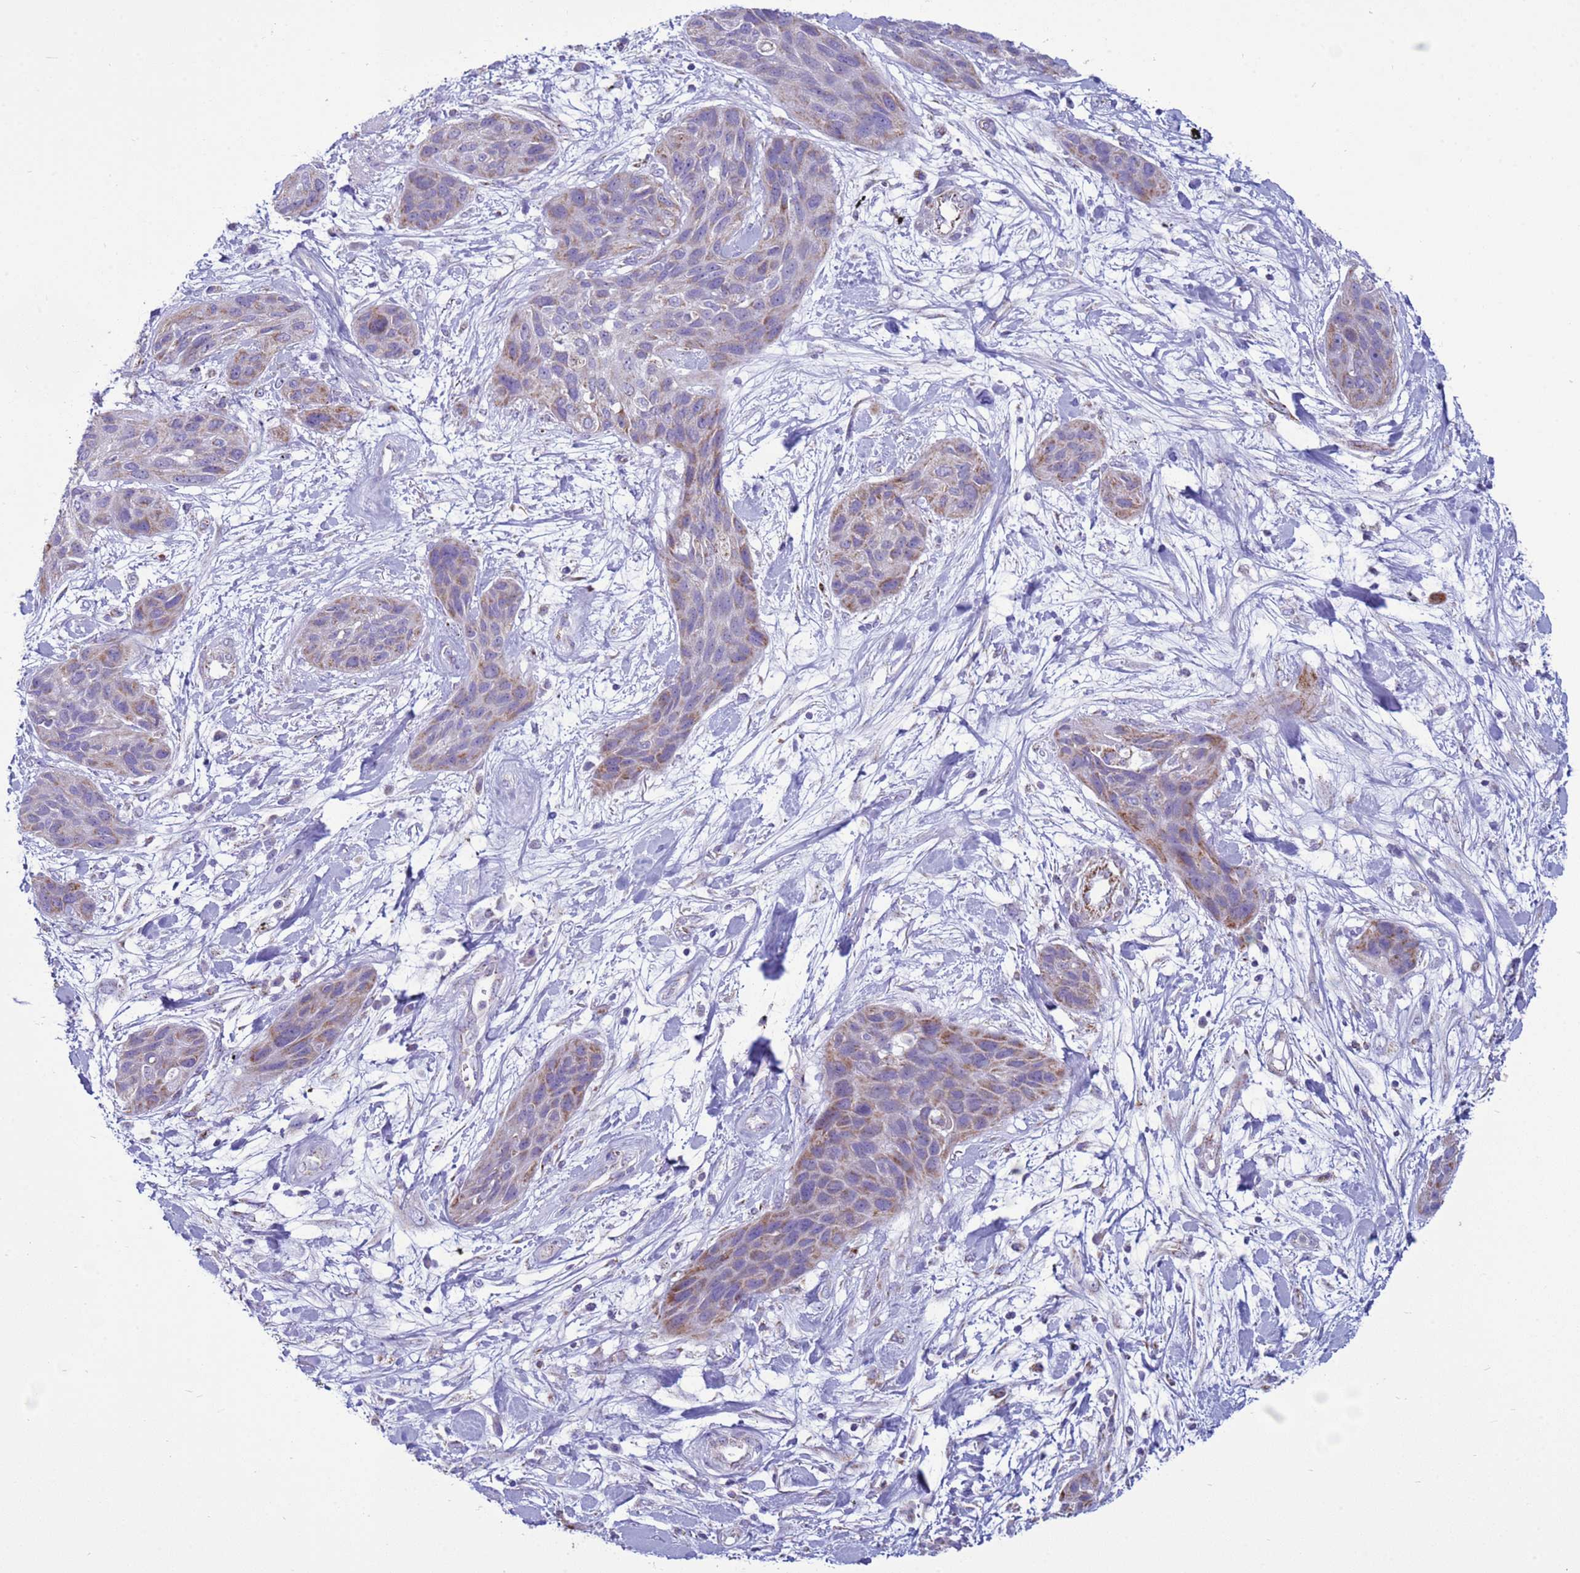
{"staining": {"intensity": "moderate", "quantity": "25%-75%", "location": "cytoplasmic/membranous"}, "tissue": "lung cancer", "cell_type": "Tumor cells", "image_type": "cancer", "snomed": [{"axis": "morphology", "description": "Squamous cell carcinoma, NOS"}, {"axis": "topography", "description": "Lung"}], "caption": "Squamous cell carcinoma (lung) was stained to show a protein in brown. There is medium levels of moderate cytoplasmic/membranous positivity in about 25%-75% of tumor cells.", "gene": "NCALD", "patient": {"sex": "female", "age": 70}}